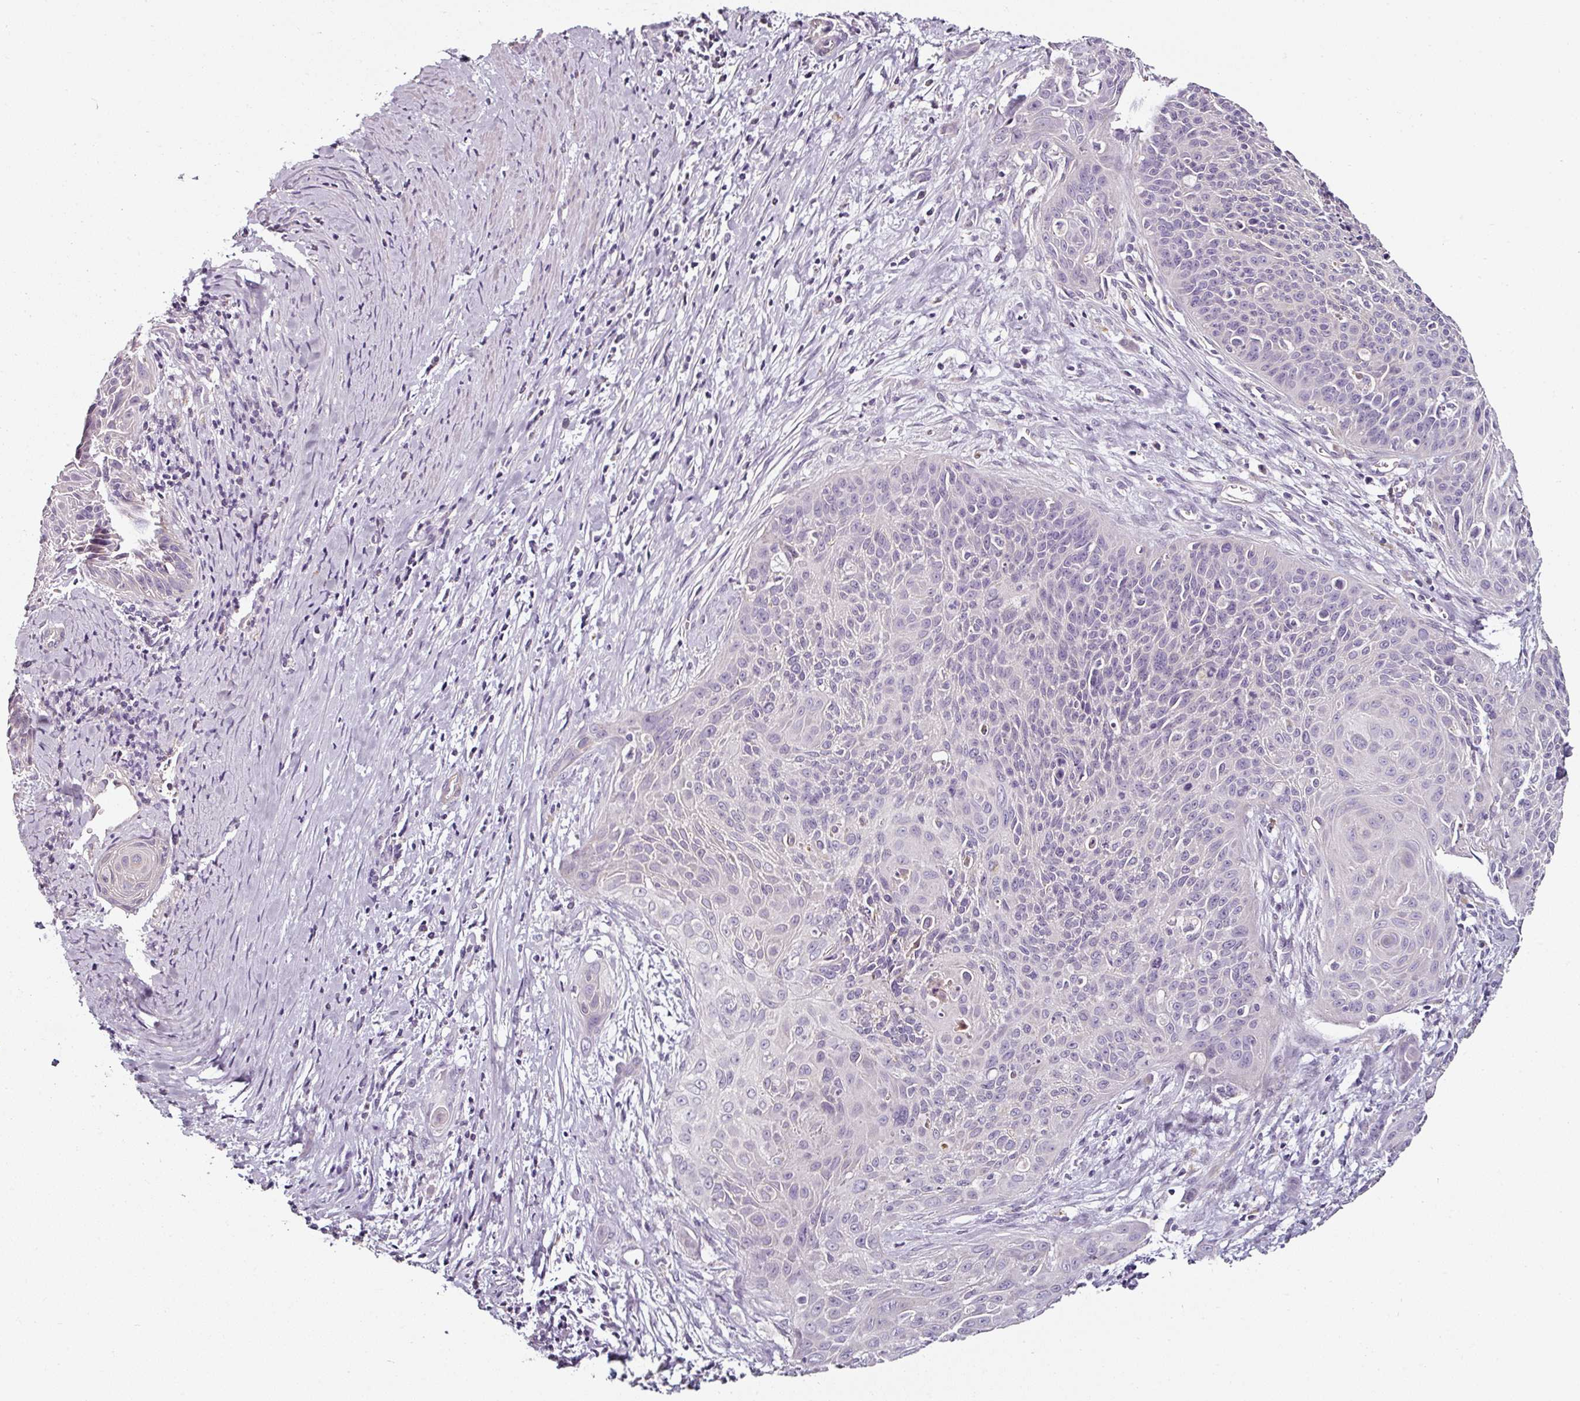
{"staining": {"intensity": "negative", "quantity": "none", "location": "none"}, "tissue": "cervical cancer", "cell_type": "Tumor cells", "image_type": "cancer", "snomed": [{"axis": "morphology", "description": "Squamous cell carcinoma, NOS"}, {"axis": "topography", "description": "Cervix"}], "caption": "The photomicrograph displays no significant staining in tumor cells of cervical squamous cell carcinoma. (DAB (3,3'-diaminobenzidine) immunohistochemistry (IHC) visualized using brightfield microscopy, high magnification).", "gene": "CAP2", "patient": {"sex": "female", "age": 55}}